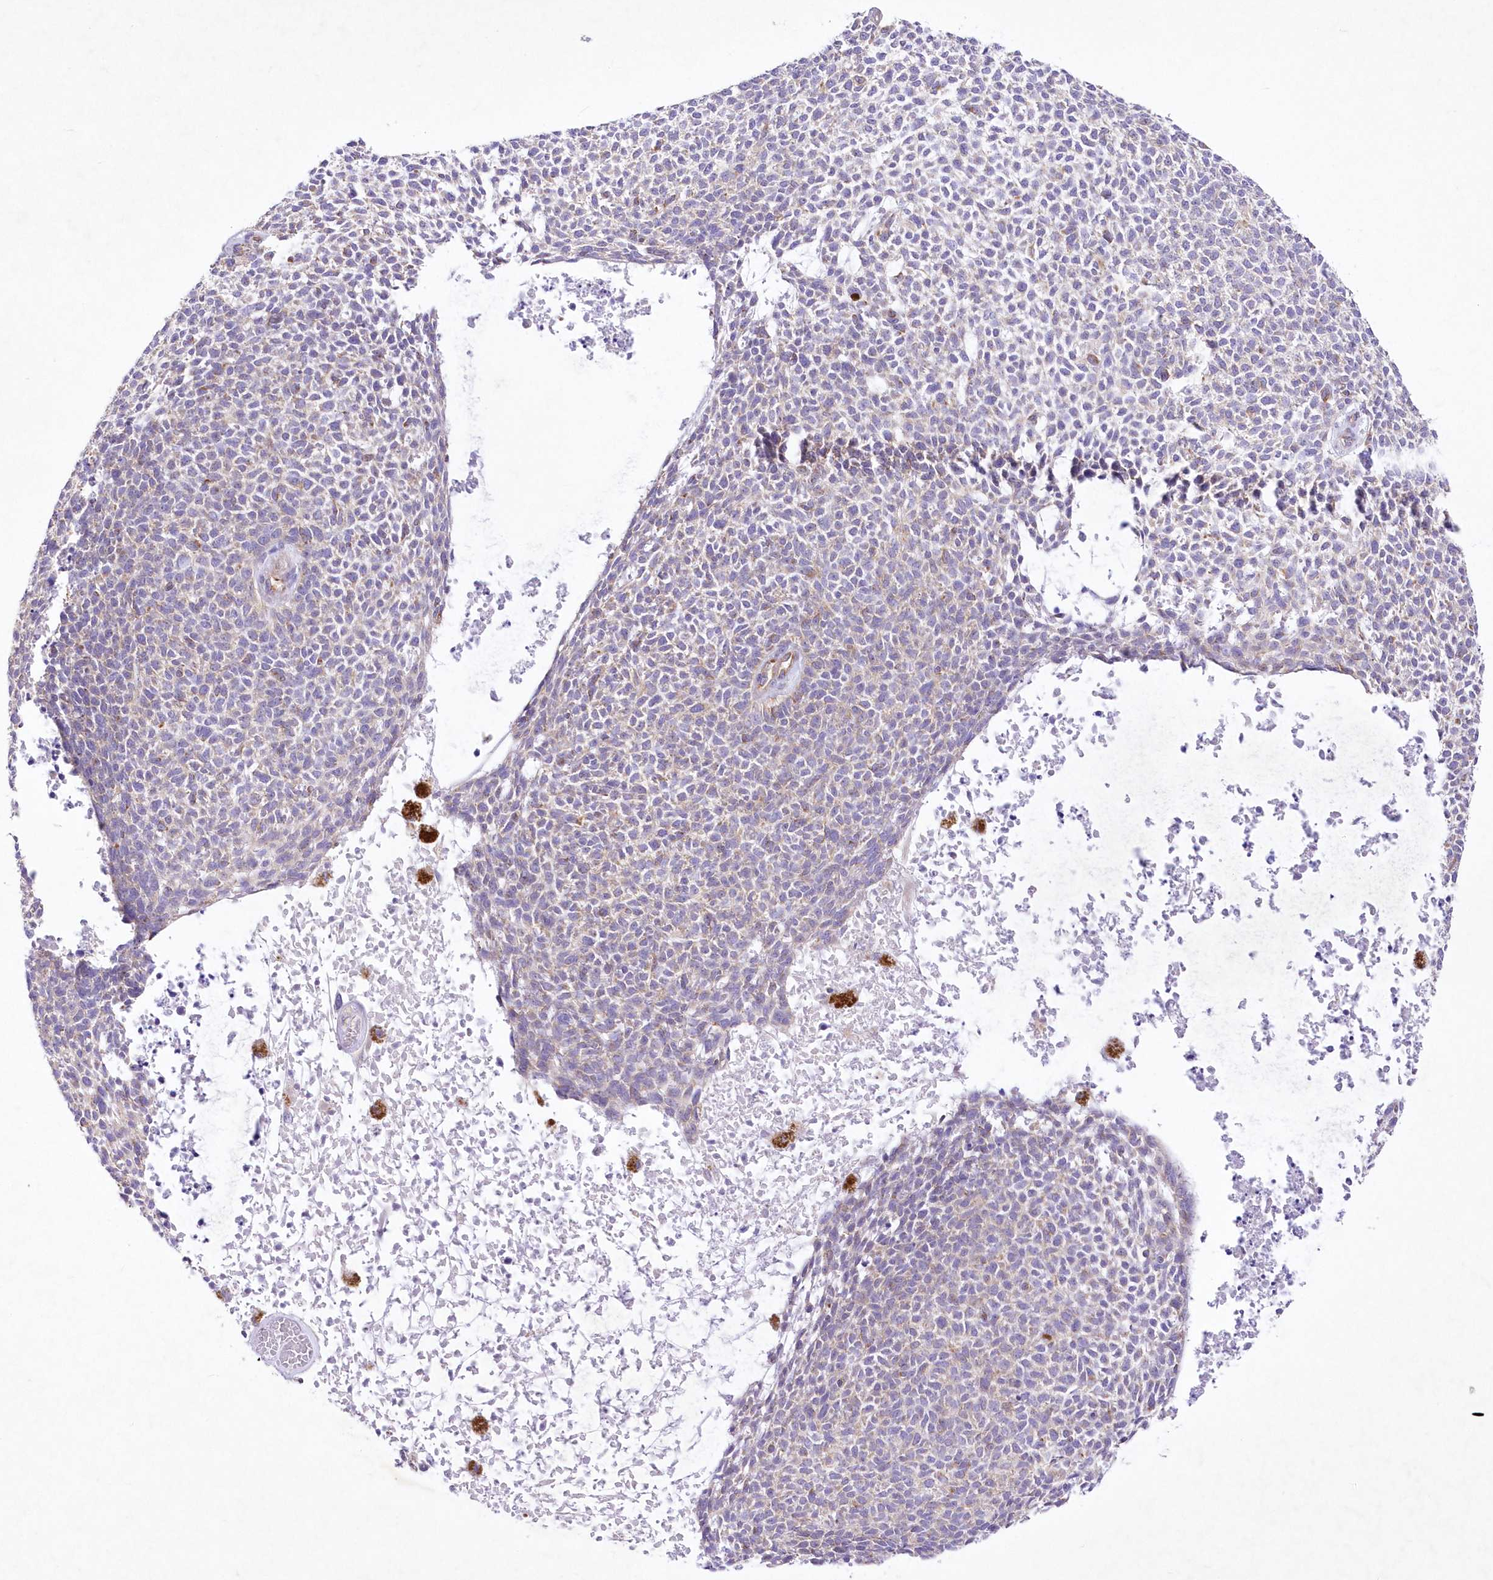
{"staining": {"intensity": "negative", "quantity": "none", "location": "none"}, "tissue": "skin cancer", "cell_type": "Tumor cells", "image_type": "cancer", "snomed": [{"axis": "morphology", "description": "Basal cell carcinoma"}, {"axis": "topography", "description": "Skin"}], "caption": "An image of skin cancer stained for a protein exhibits no brown staining in tumor cells.", "gene": "ITSN2", "patient": {"sex": "female", "age": 84}}